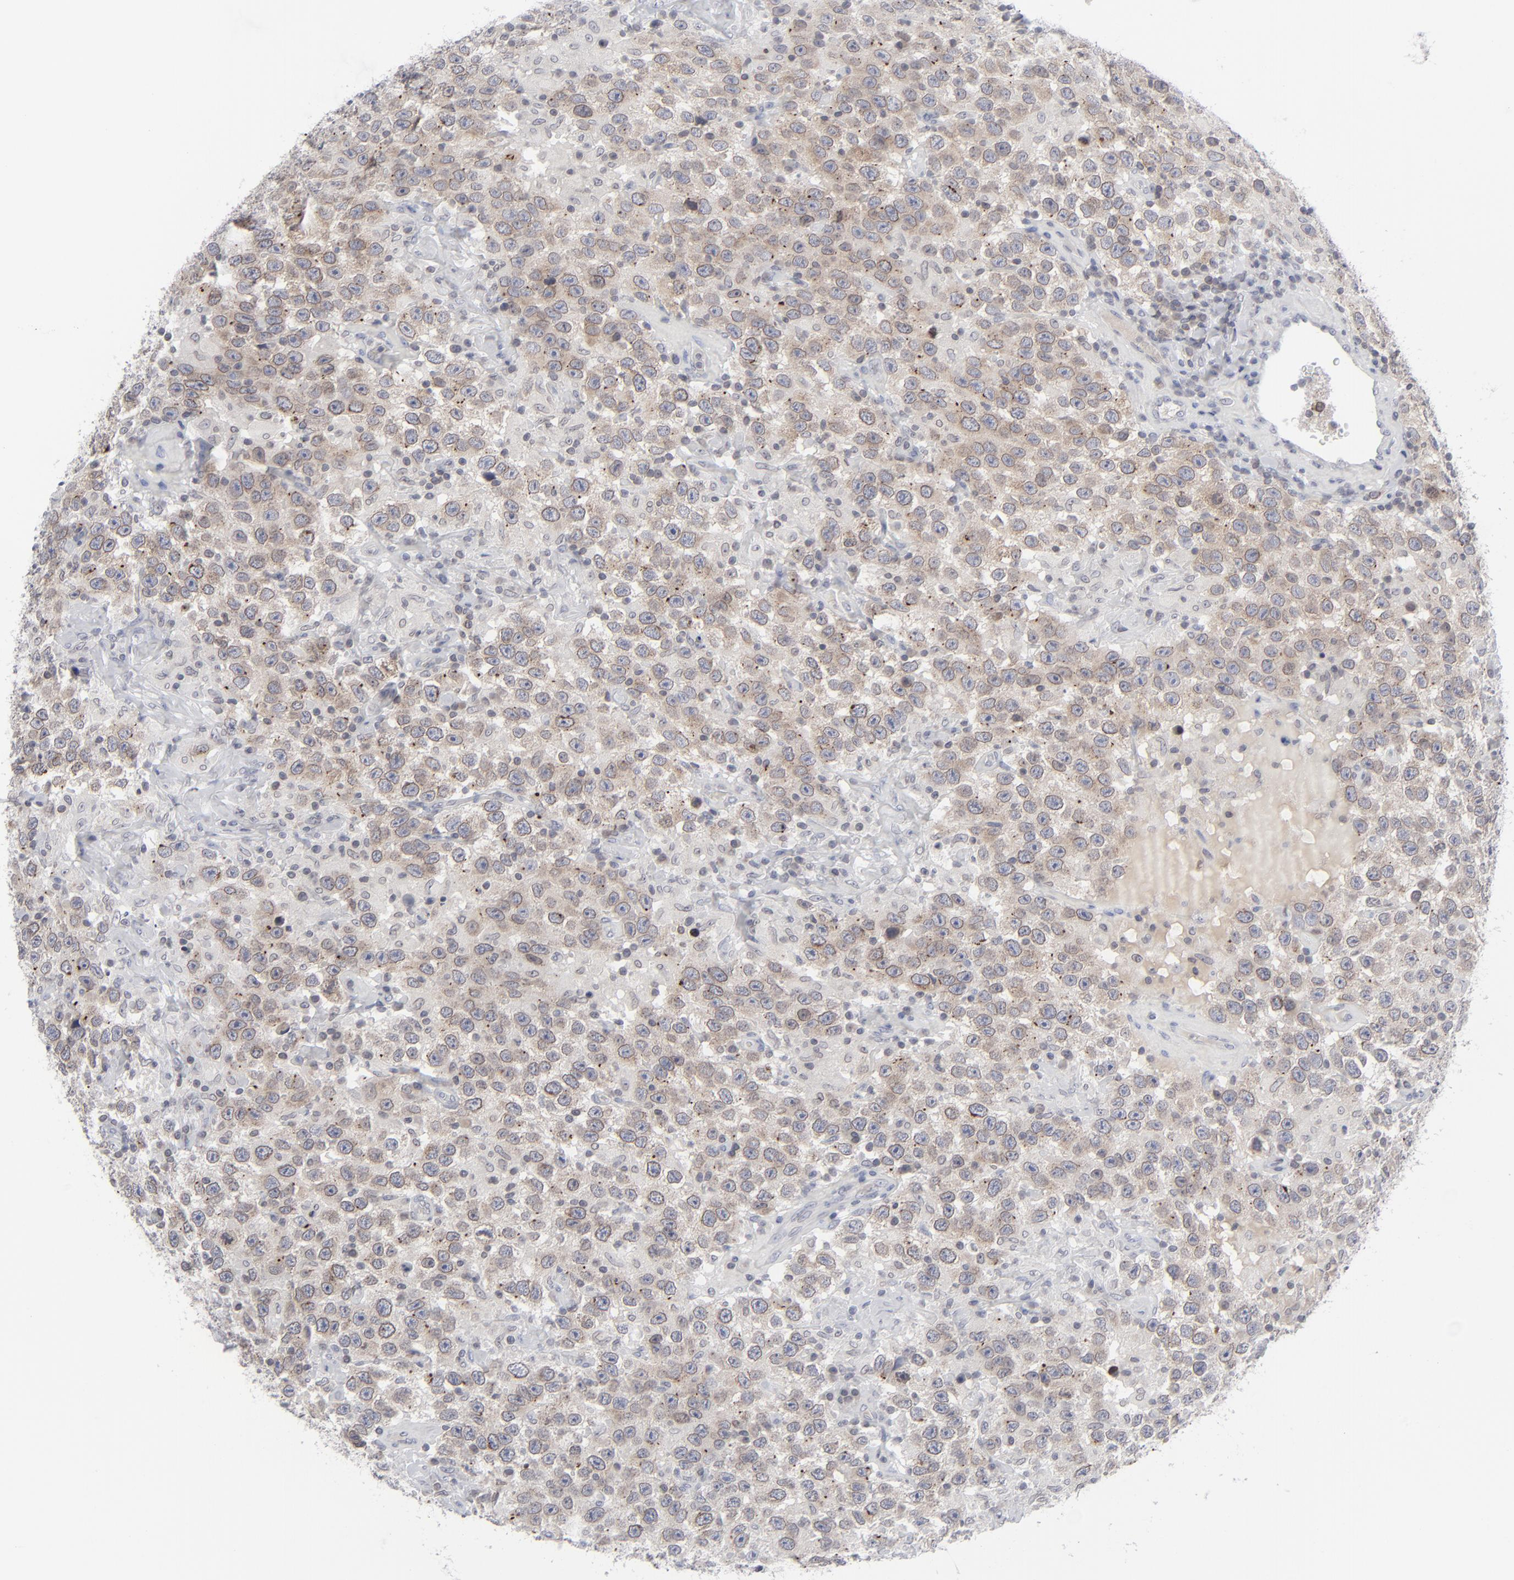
{"staining": {"intensity": "weak", "quantity": "25%-75%", "location": "cytoplasmic/membranous"}, "tissue": "testis cancer", "cell_type": "Tumor cells", "image_type": "cancer", "snomed": [{"axis": "morphology", "description": "Seminoma, NOS"}, {"axis": "topography", "description": "Testis"}], "caption": "Protein staining of testis cancer (seminoma) tissue reveals weak cytoplasmic/membranous positivity in about 25%-75% of tumor cells. Ihc stains the protein in brown and the nuclei are stained blue.", "gene": "NUP88", "patient": {"sex": "male", "age": 41}}